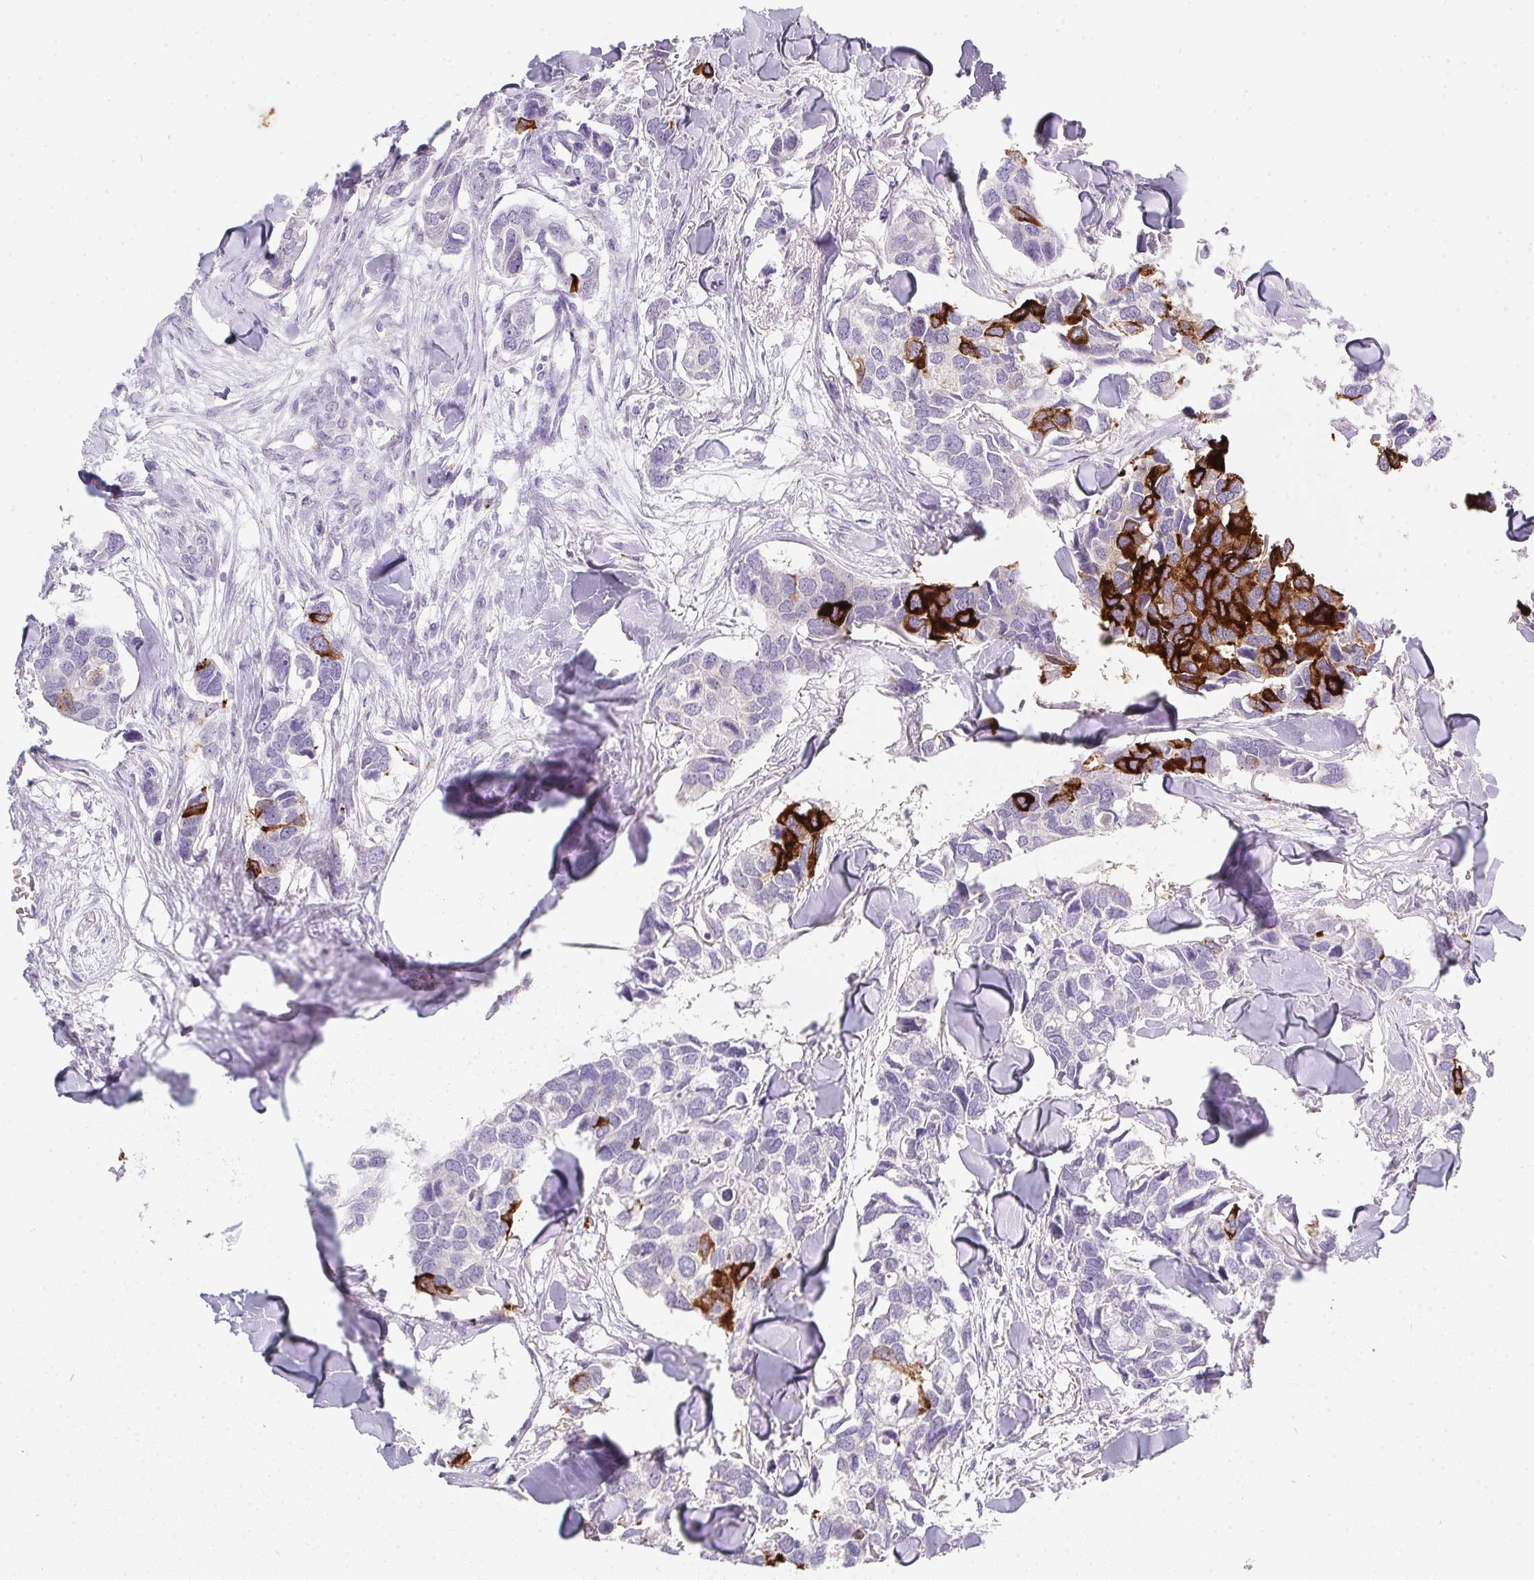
{"staining": {"intensity": "strong", "quantity": "<25%", "location": "cytoplasmic/membranous"}, "tissue": "breast cancer", "cell_type": "Tumor cells", "image_type": "cancer", "snomed": [{"axis": "morphology", "description": "Duct carcinoma"}, {"axis": "topography", "description": "Breast"}], "caption": "A brown stain highlights strong cytoplasmic/membranous positivity of a protein in human breast cancer tumor cells.", "gene": "DCD", "patient": {"sex": "female", "age": 83}}